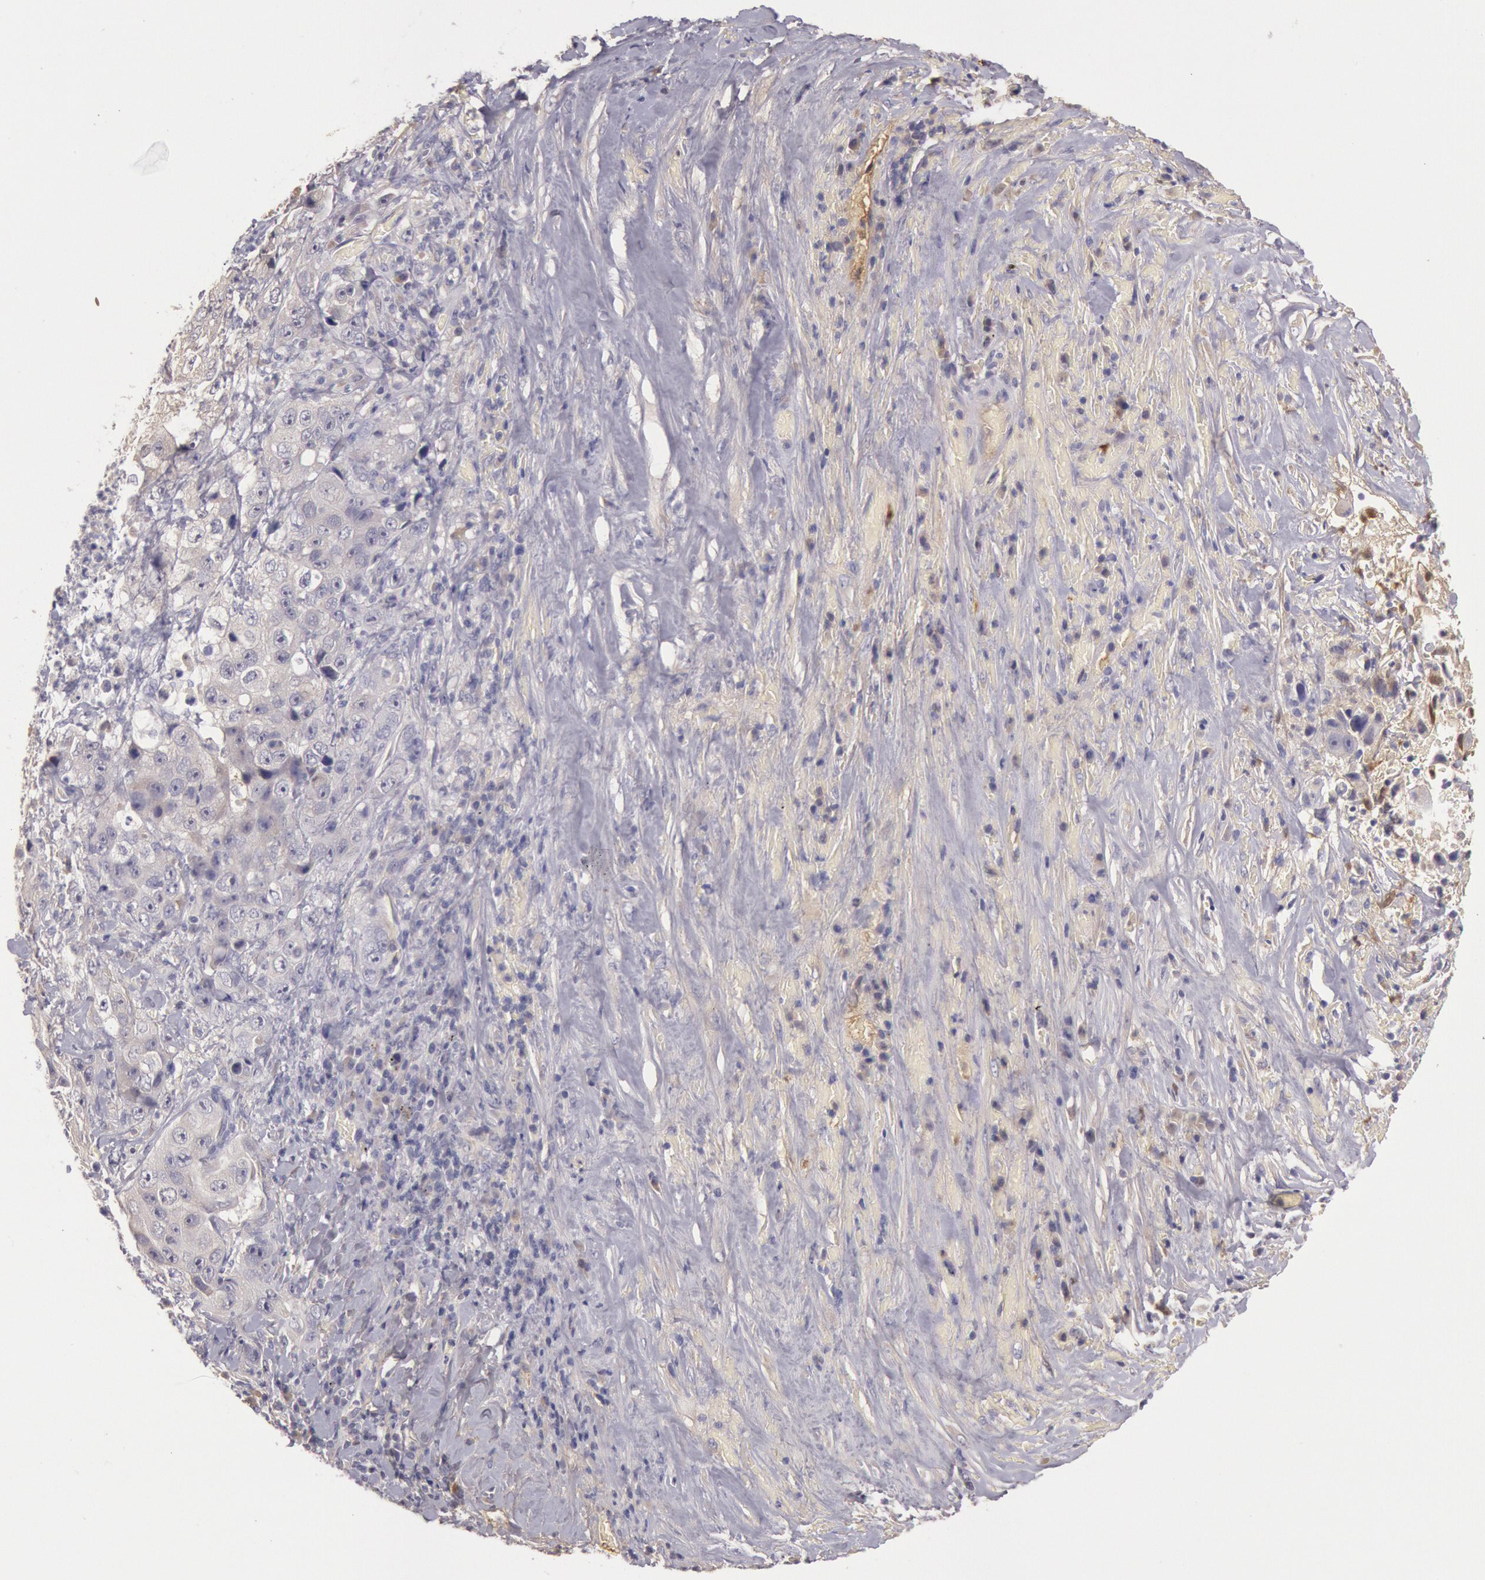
{"staining": {"intensity": "negative", "quantity": "none", "location": "none"}, "tissue": "lung cancer", "cell_type": "Tumor cells", "image_type": "cancer", "snomed": [{"axis": "morphology", "description": "Squamous cell carcinoma, NOS"}, {"axis": "topography", "description": "Lung"}], "caption": "Tumor cells are negative for protein expression in human lung cancer.", "gene": "C1R", "patient": {"sex": "male", "age": 64}}